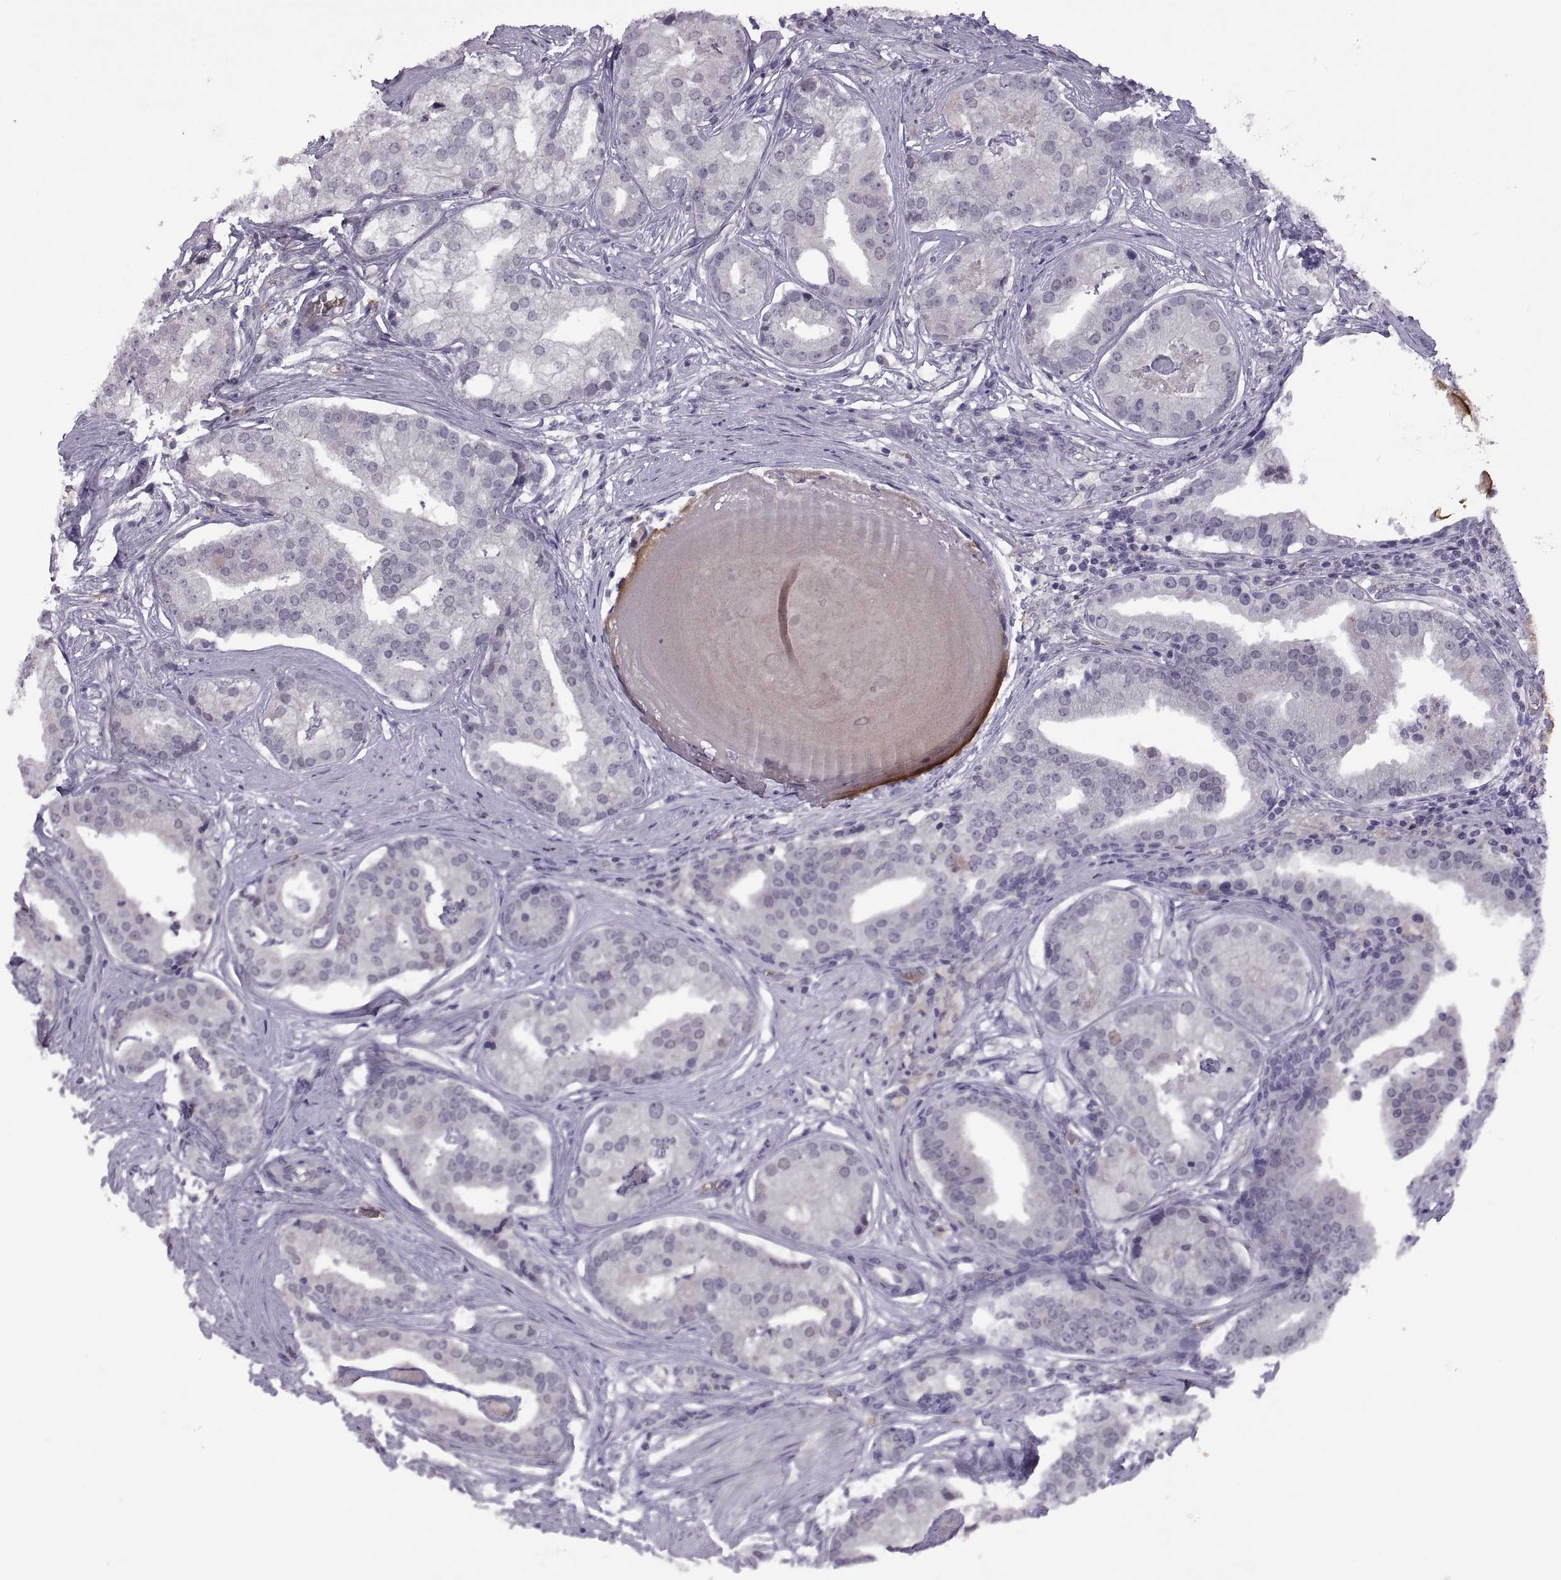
{"staining": {"intensity": "negative", "quantity": "none", "location": "none"}, "tissue": "prostate cancer", "cell_type": "Tumor cells", "image_type": "cancer", "snomed": [{"axis": "morphology", "description": "Adenocarcinoma, NOS"}, {"axis": "topography", "description": "Prostate and seminal vesicle, NOS"}, {"axis": "topography", "description": "Prostate"}], "caption": "IHC photomicrograph of human prostate cancer (adenocarcinoma) stained for a protein (brown), which reveals no staining in tumor cells. (DAB immunohistochemistry with hematoxylin counter stain).", "gene": "MEIOC", "patient": {"sex": "male", "age": 44}}